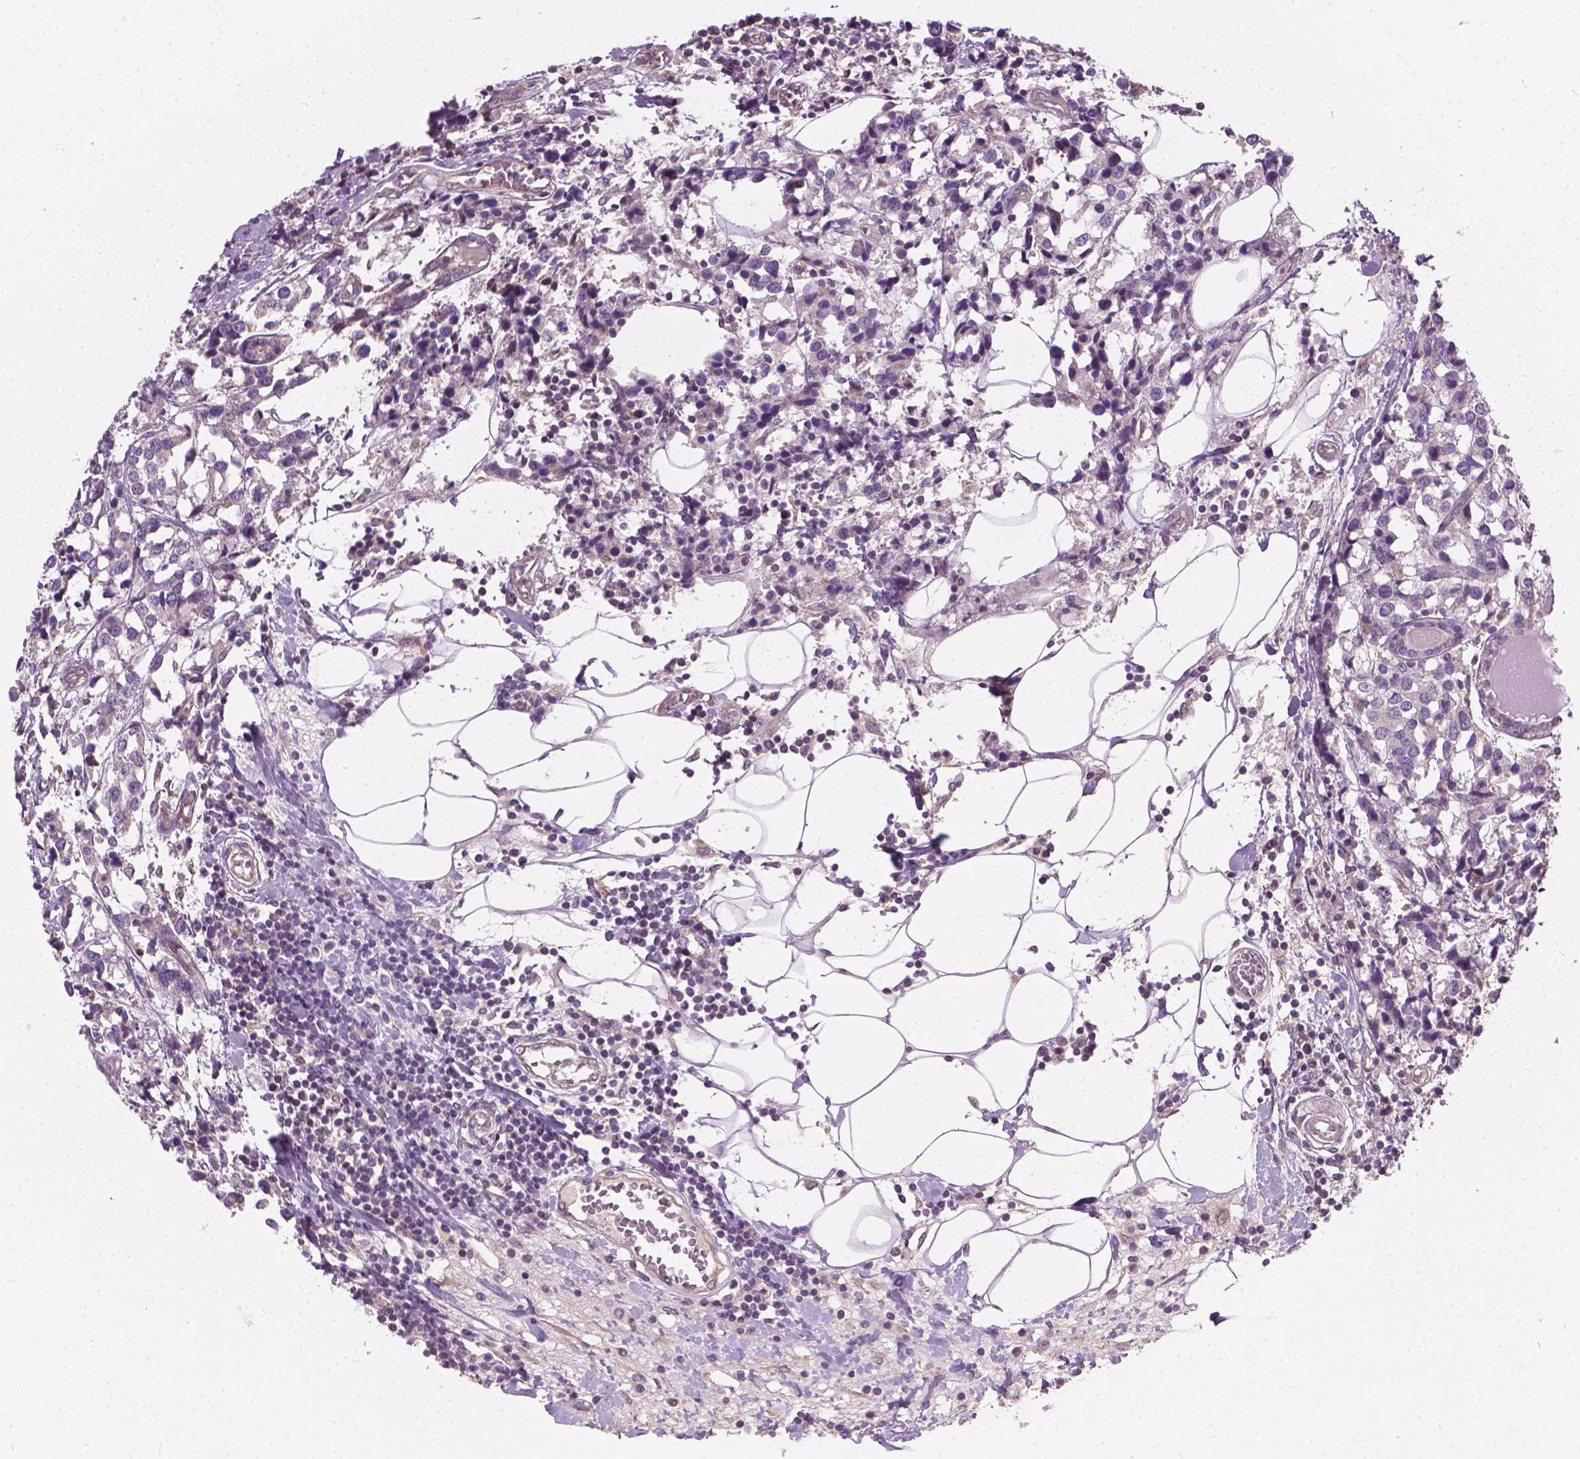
{"staining": {"intensity": "negative", "quantity": "none", "location": "none"}, "tissue": "breast cancer", "cell_type": "Tumor cells", "image_type": "cancer", "snomed": [{"axis": "morphology", "description": "Lobular carcinoma"}, {"axis": "topography", "description": "Breast"}], "caption": "The micrograph exhibits no significant staining in tumor cells of breast lobular carcinoma.", "gene": "RIIAD1", "patient": {"sex": "female", "age": 59}}